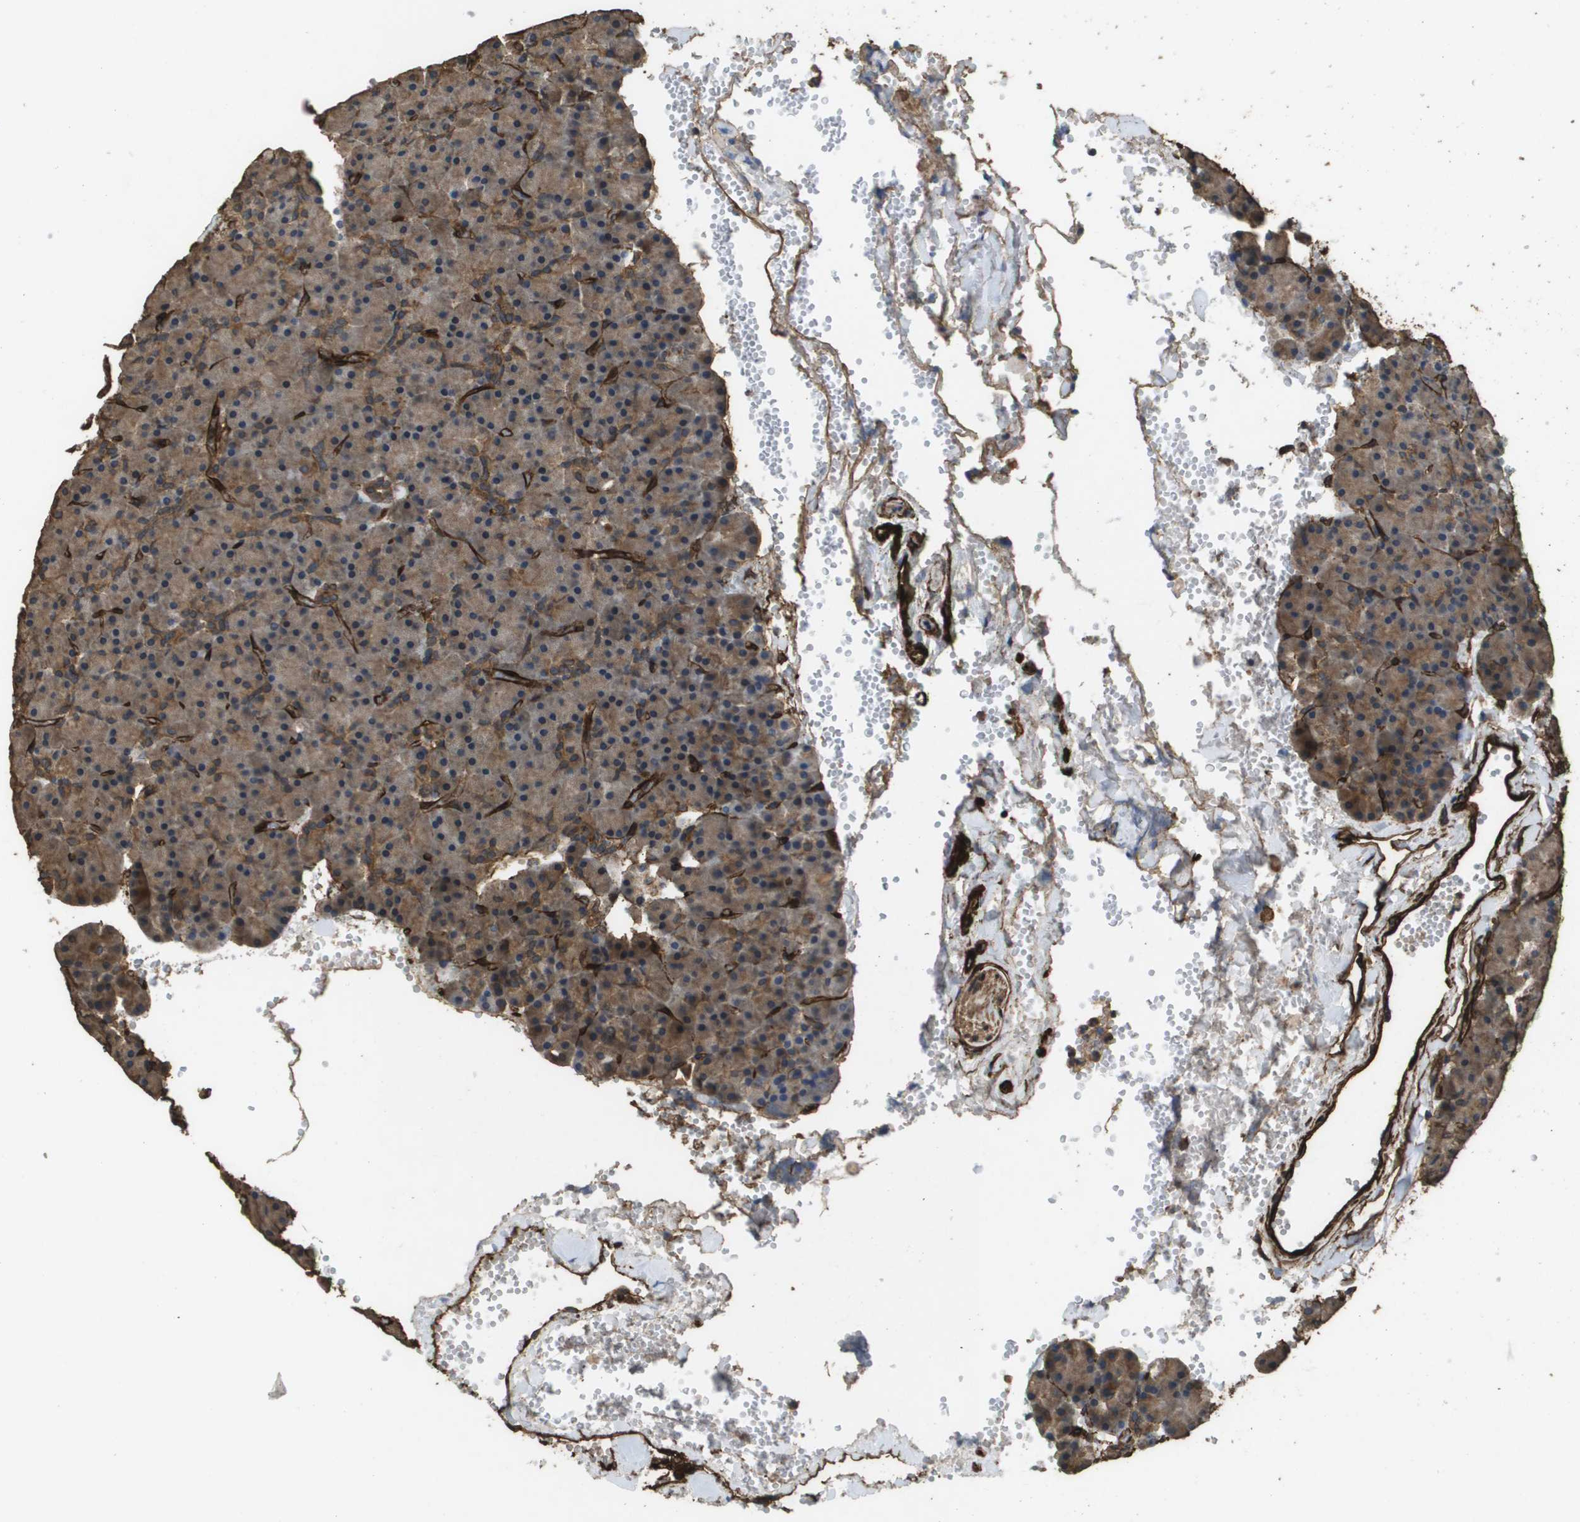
{"staining": {"intensity": "moderate", "quantity": ">75%", "location": "cytoplasmic/membranous"}, "tissue": "pancreas", "cell_type": "Exocrine glandular cells", "image_type": "normal", "snomed": [{"axis": "morphology", "description": "Normal tissue, NOS"}, {"axis": "topography", "description": "Pancreas"}], "caption": "Moderate cytoplasmic/membranous staining is seen in about >75% of exocrine glandular cells in benign pancreas. The staining is performed using DAB brown chromogen to label protein expression. The nuclei are counter-stained blue using hematoxylin.", "gene": "AAMP", "patient": {"sex": "female", "age": 35}}